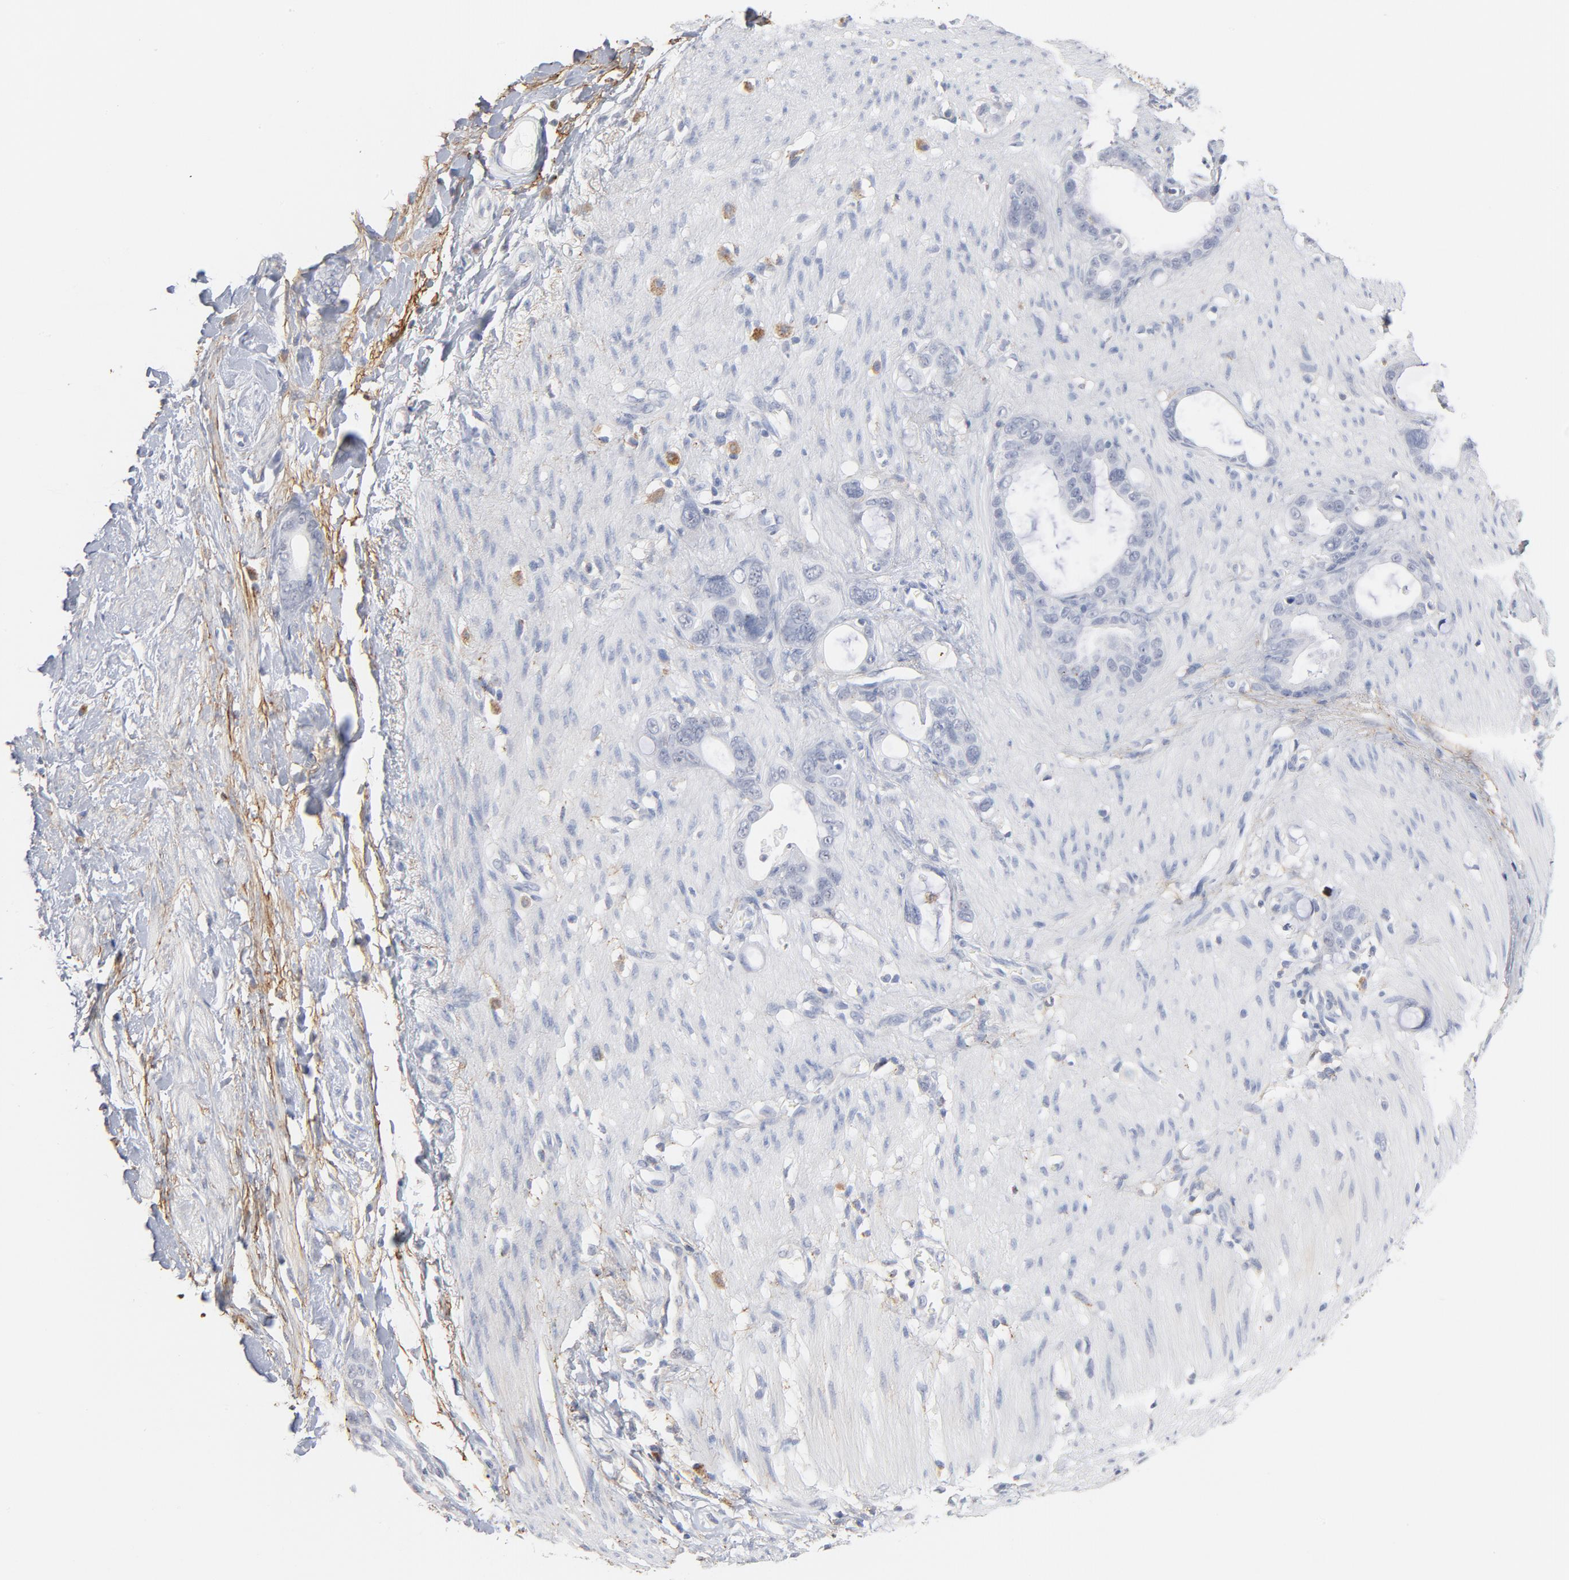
{"staining": {"intensity": "negative", "quantity": "none", "location": "none"}, "tissue": "stomach cancer", "cell_type": "Tumor cells", "image_type": "cancer", "snomed": [{"axis": "morphology", "description": "Adenocarcinoma, NOS"}, {"axis": "topography", "description": "Stomach"}], "caption": "Immunohistochemical staining of human adenocarcinoma (stomach) shows no significant staining in tumor cells. (DAB immunohistochemistry with hematoxylin counter stain).", "gene": "LTBP2", "patient": {"sex": "female", "age": 75}}